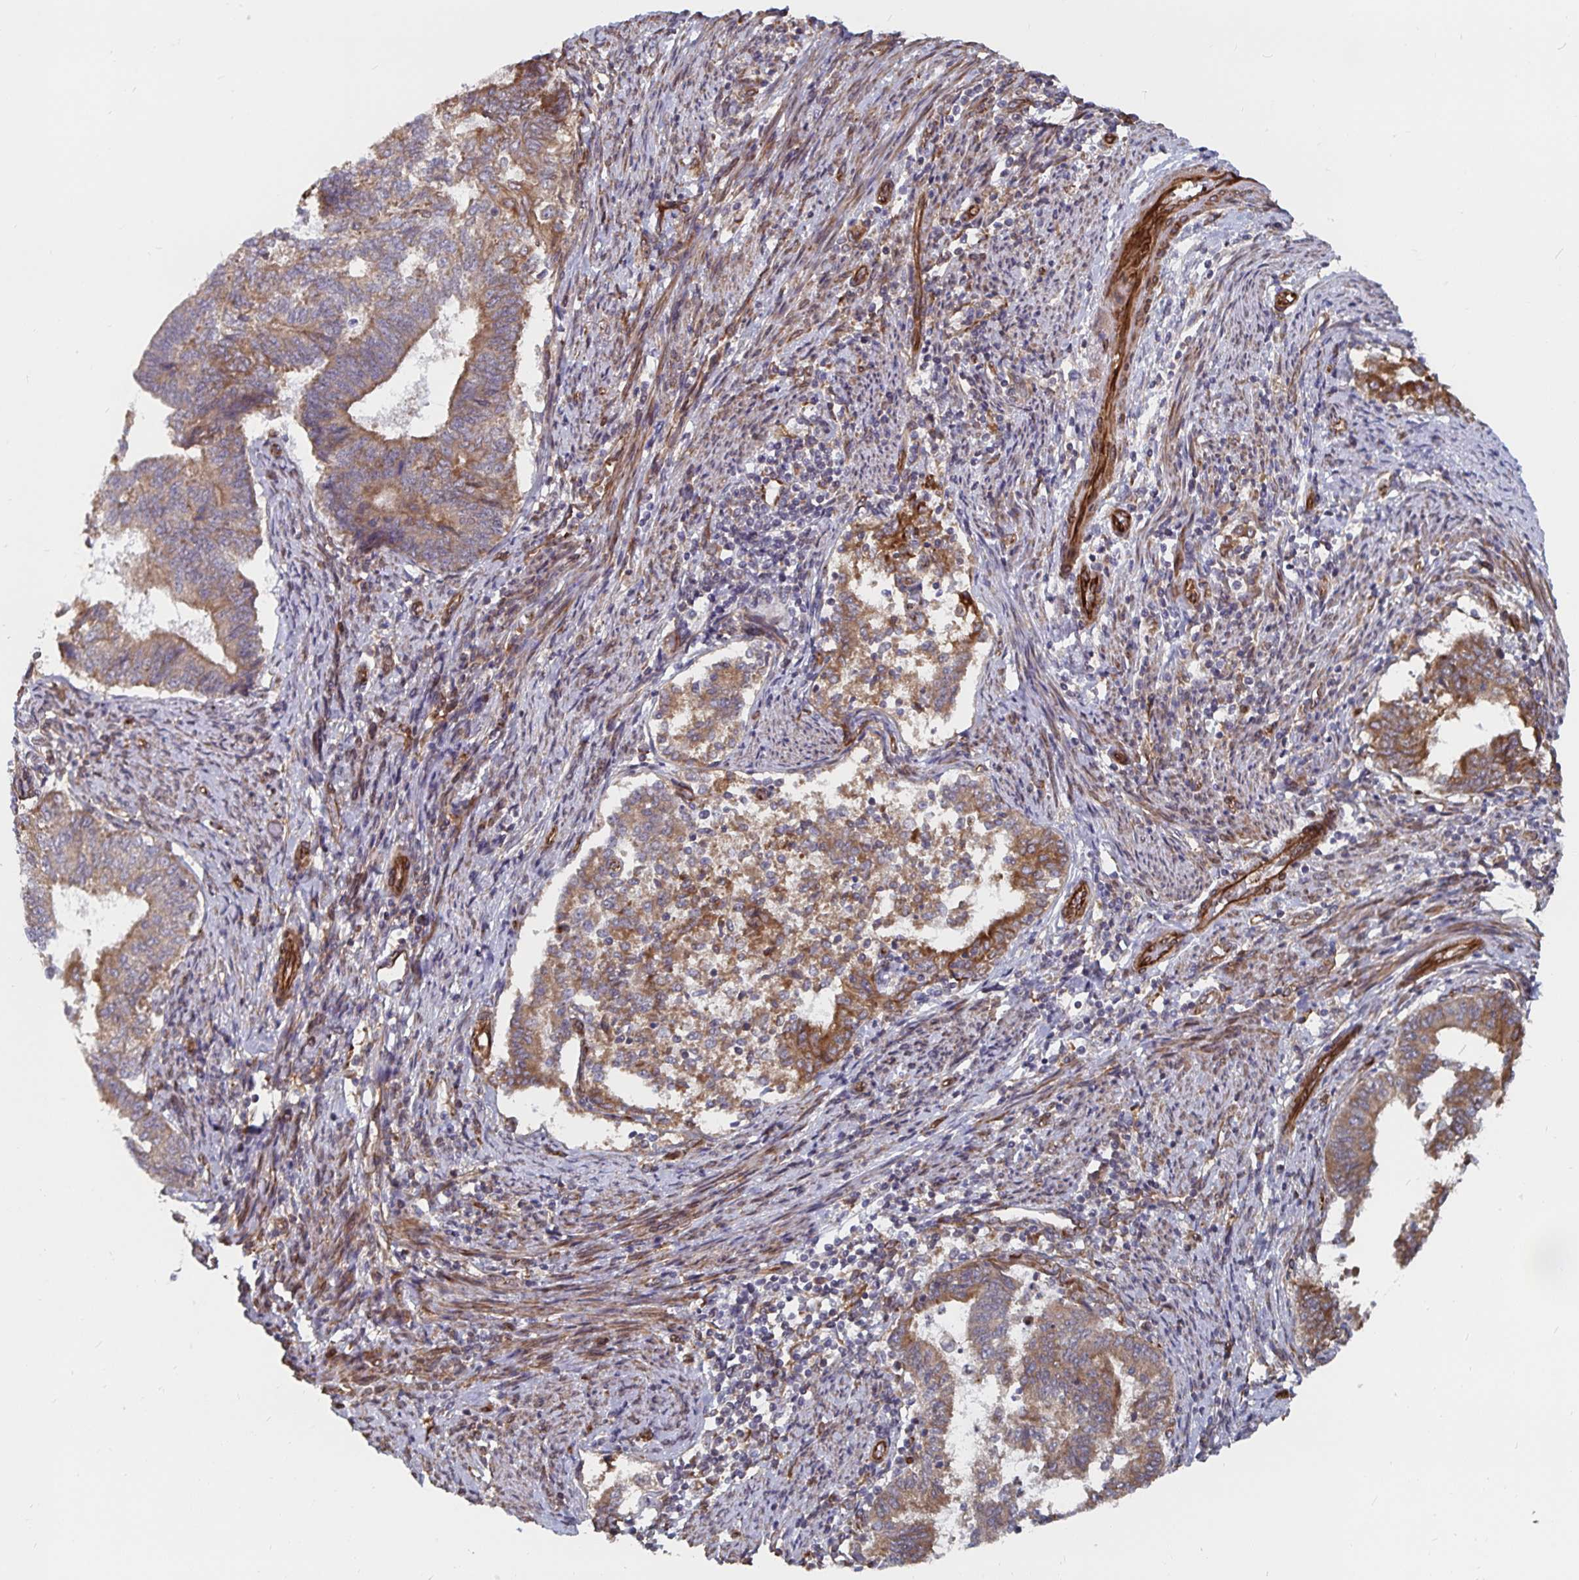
{"staining": {"intensity": "moderate", "quantity": ">75%", "location": "cytoplasmic/membranous"}, "tissue": "endometrial cancer", "cell_type": "Tumor cells", "image_type": "cancer", "snomed": [{"axis": "morphology", "description": "Adenocarcinoma, NOS"}, {"axis": "topography", "description": "Endometrium"}], "caption": "Tumor cells reveal medium levels of moderate cytoplasmic/membranous expression in about >75% of cells in human endometrial cancer.", "gene": "BCAP29", "patient": {"sex": "female", "age": 65}}